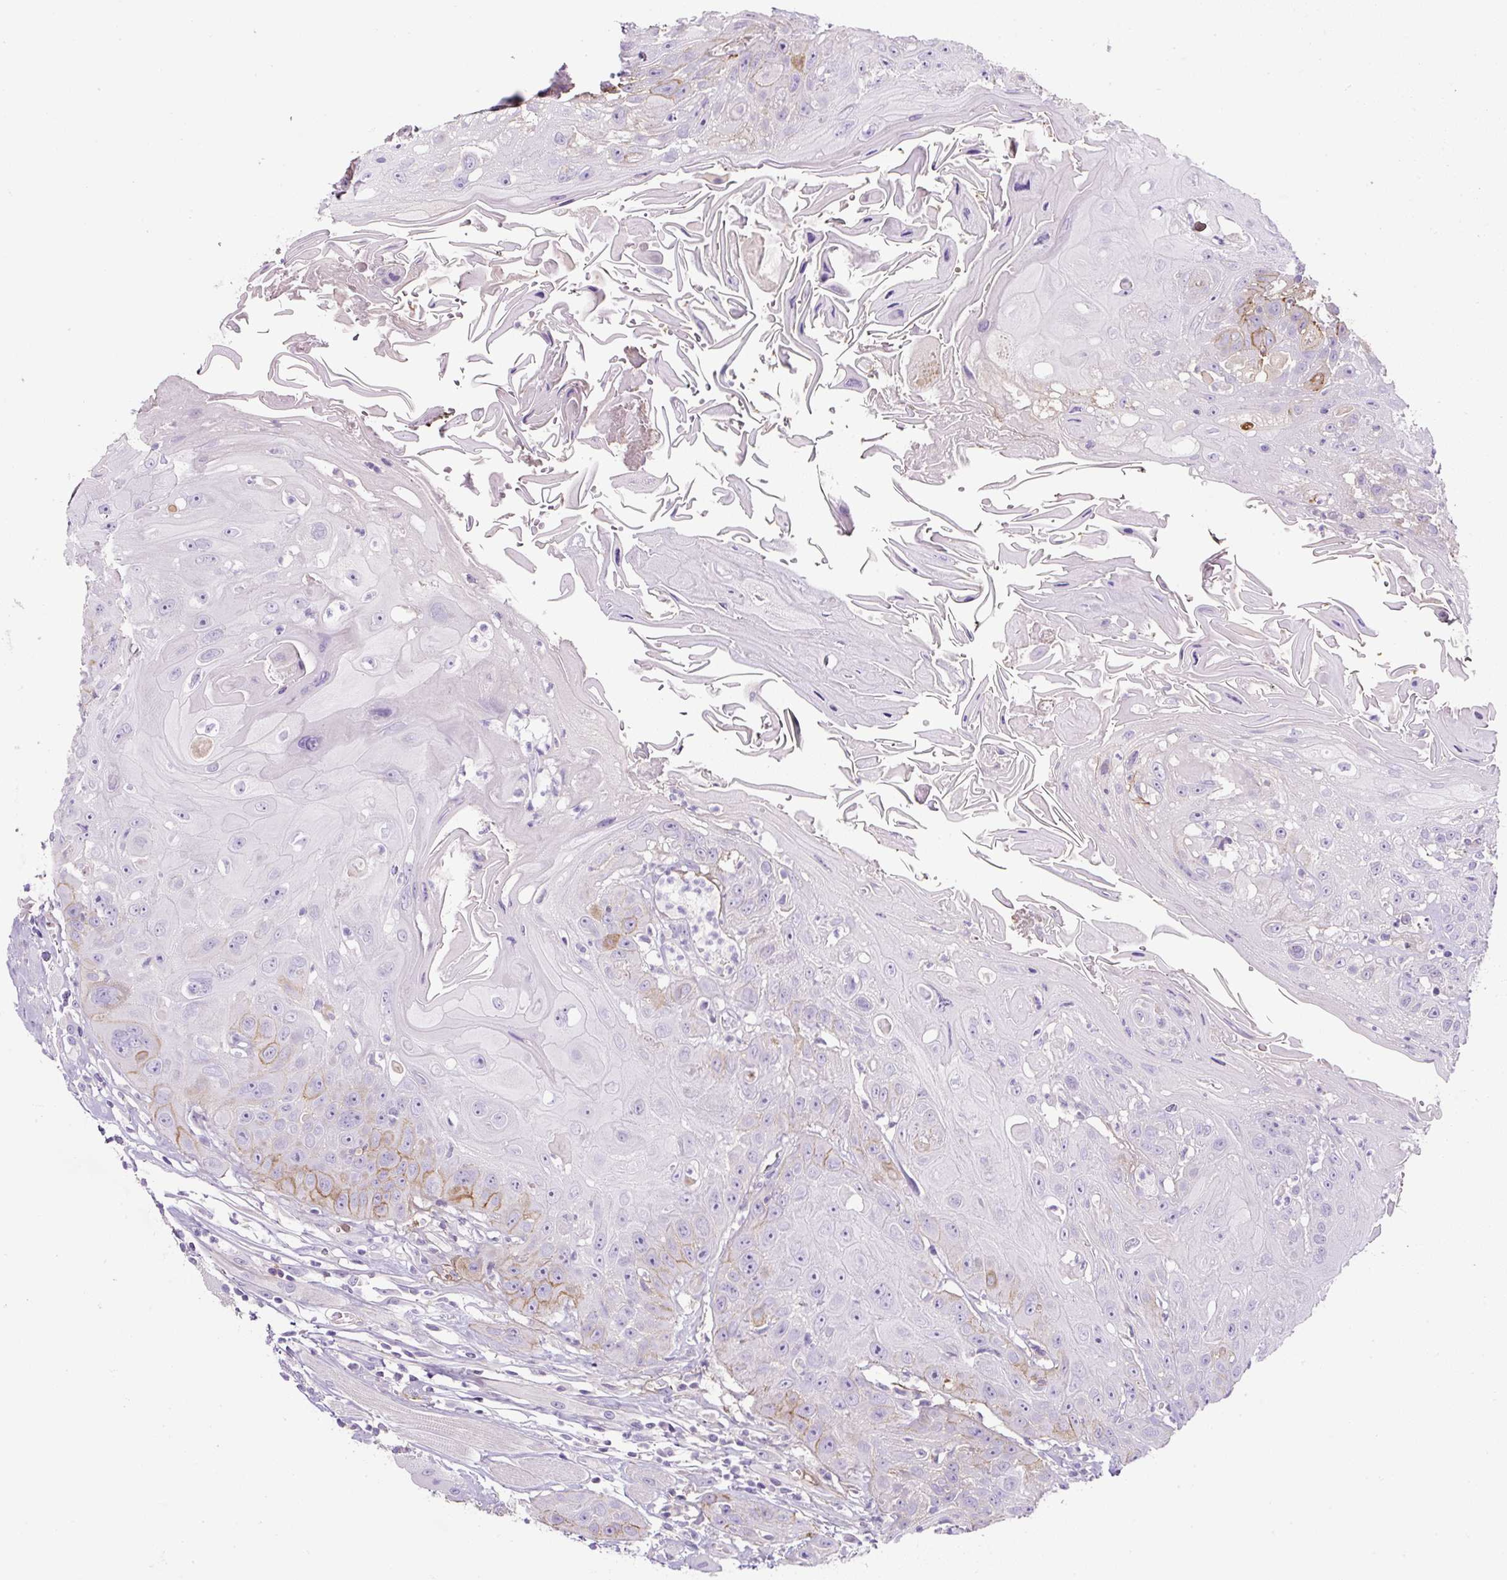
{"staining": {"intensity": "moderate", "quantity": "<25%", "location": "cytoplasmic/membranous"}, "tissue": "head and neck cancer", "cell_type": "Tumor cells", "image_type": "cancer", "snomed": [{"axis": "morphology", "description": "Squamous cell carcinoma, NOS"}, {"axis": "topography", "description": "Head-Neck"}], "caption": "Head and neck squamous cell carcinoma stained for a protein (brown) shows moderate cytoplasmic/membranous positive positivity in approximately <25% of tumor cells.", "gene": "OR14A2", "patient": {"sex": "female", "age": 59}}